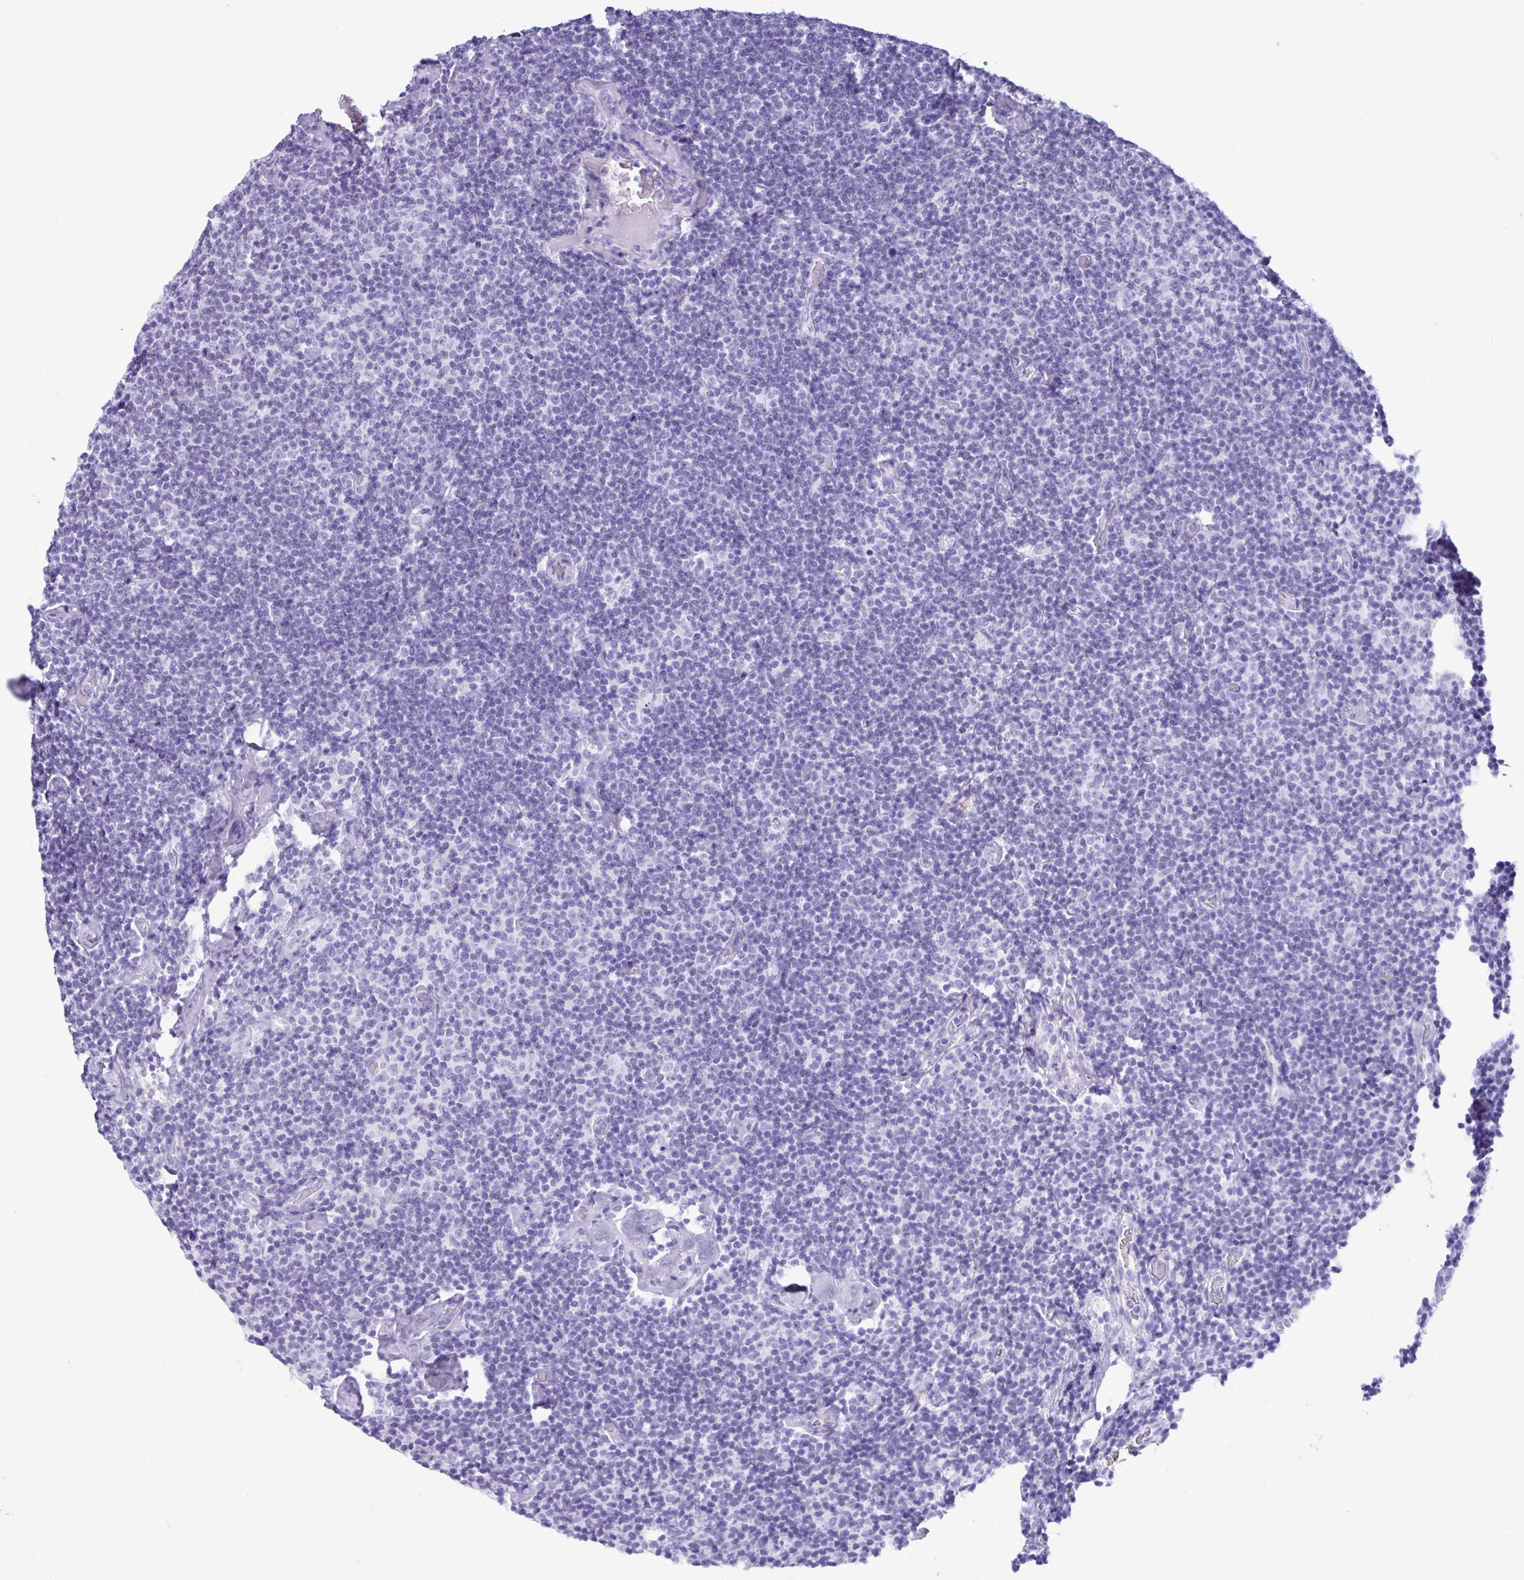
{"staining": {"intensity": "negative", "quantity": "none", "location": "none"}, "tissue": "lymphoma", "cell_type": "Tumor cells", "image_type": "cancer", "snomed": [{"axis": "morphology", "description": "Malignant lymphoma, non-Hodgkin's type, Low grade"}, {"axis": "topography", "description": "Lymph node"}], "caption": "Human malignant lymphoma, non-Hodgkin's type (low-grade) stained for a protein using IHC reveals no positivity in tumor cells.", "gene": "SMIM9", "patient": {"sex": "male", "age": 81}}